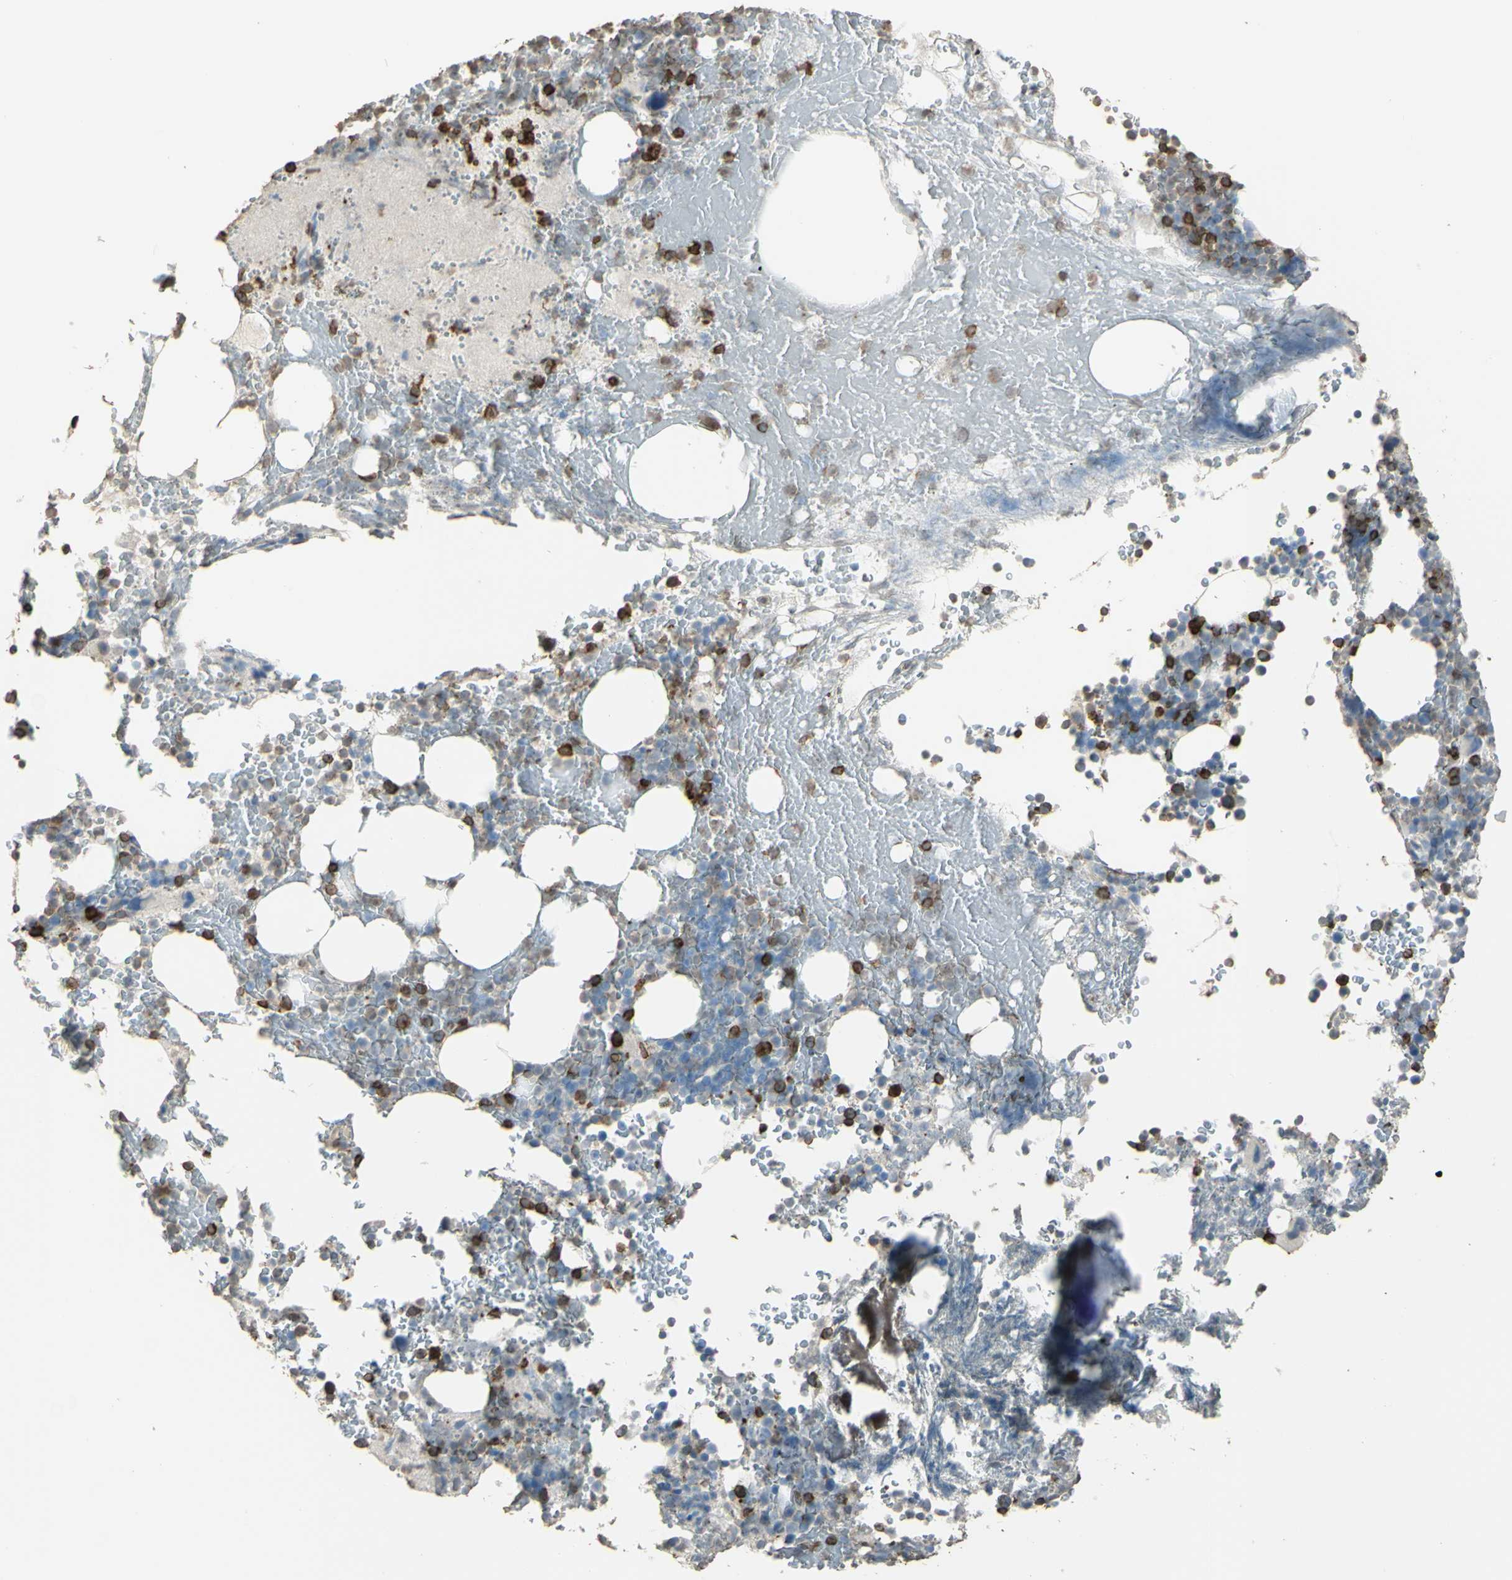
{"staining": {"intensity": "strong", "quantity": "25%-75%", "location": "cytoplasmic/membranous"}, "tissue": "bone marrow", "cell_type": "Hematopoietic cells", "image_type": "normal", "snomed": [{"axis": "morphology", "description": "Normal tissue, NOS"}, {"axis": "topography", "description": "Bone marrow"}], "caption": "Brown immunohistochemical staining in unremarkable human bone marrow demonstrates strong cytoplasmic/membranous staining in about 25%-75% of hematopoietic cells. (Stains: DAB in brown, nuclei in blue, Microscopy: brightfield microscopy at high magnification).", "gene": "PSTPIP1", "patient": {"sex": "female", "age": 66}}